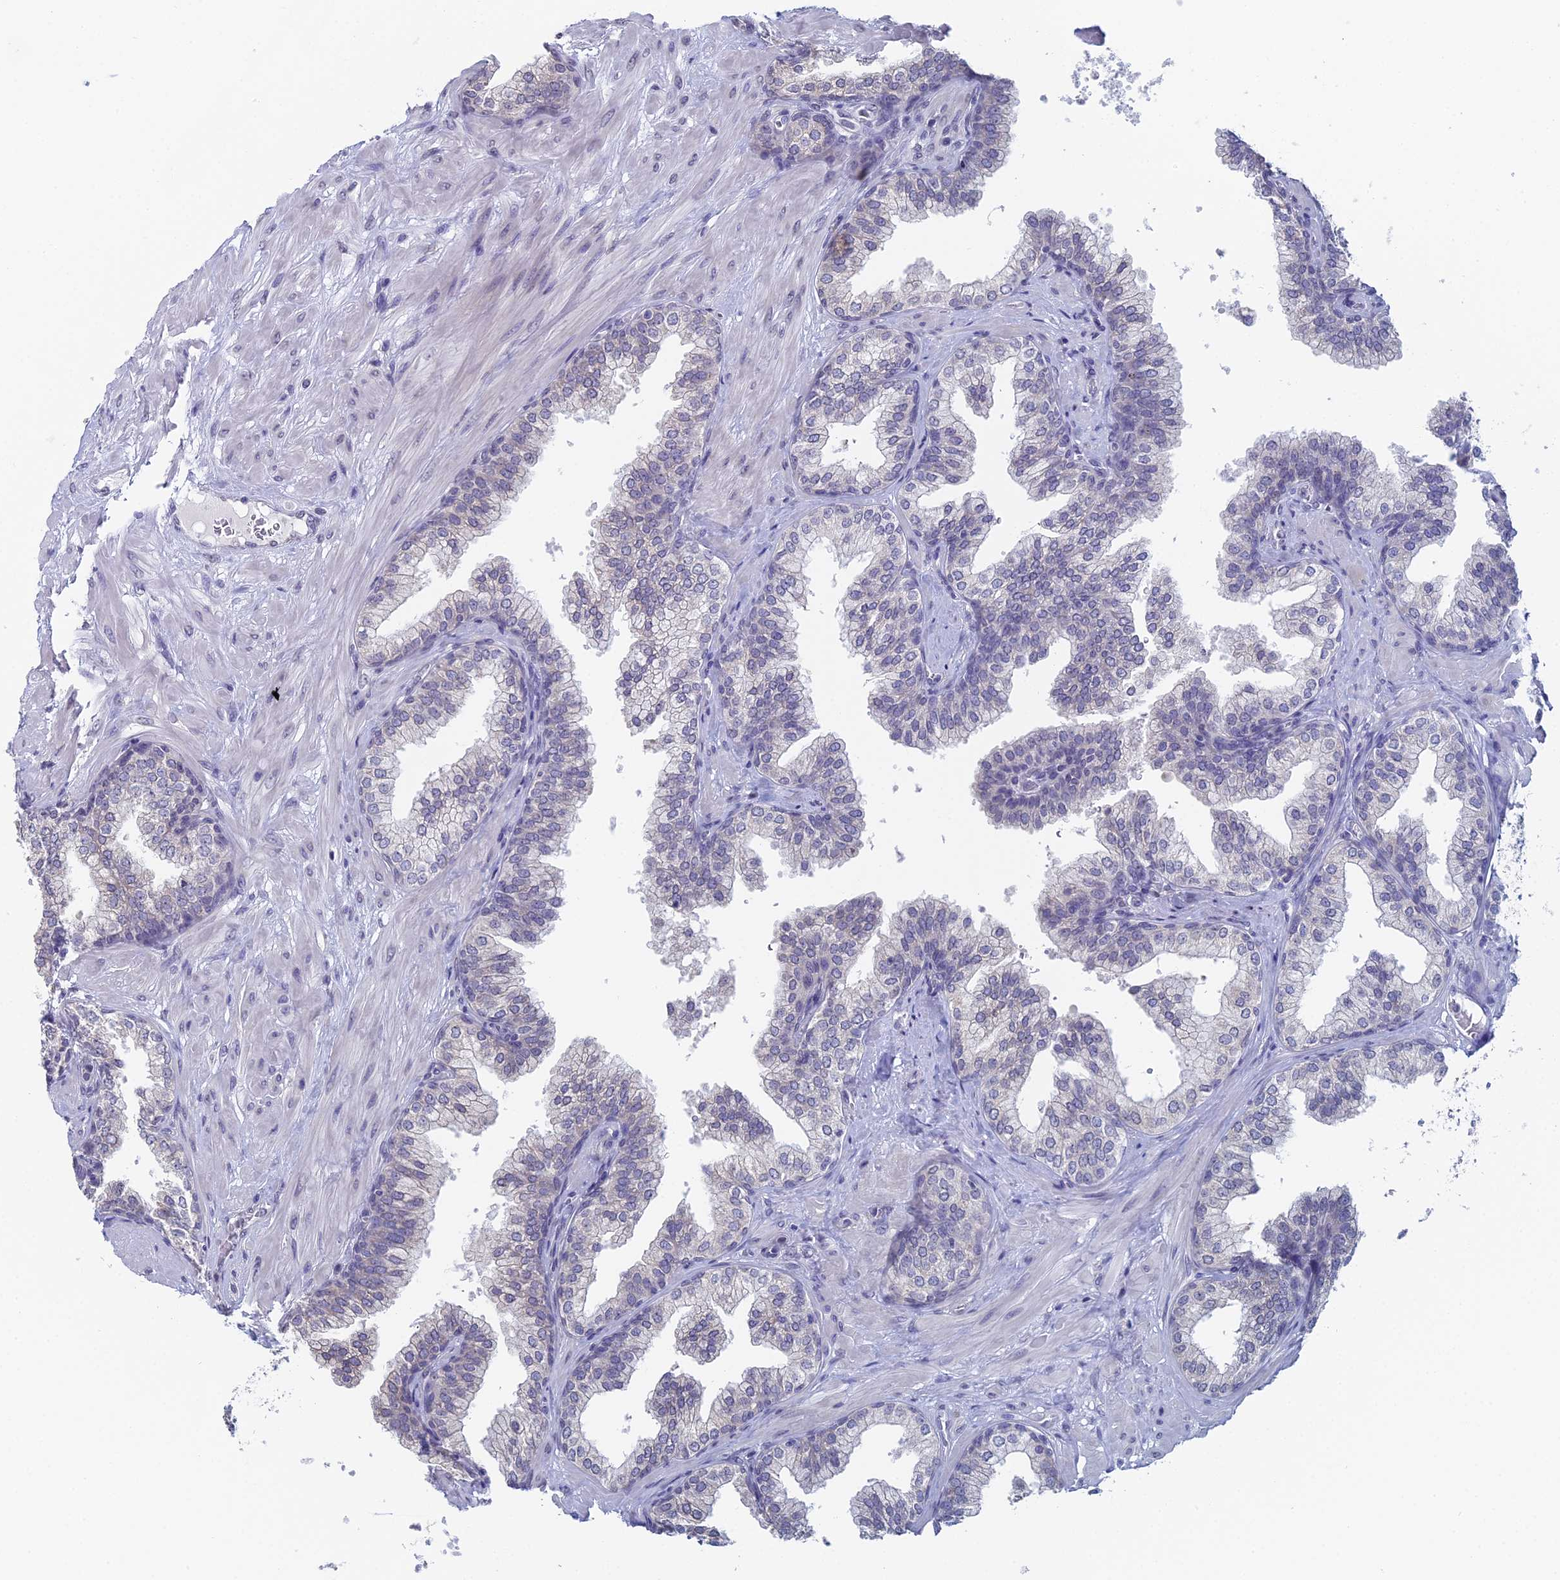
{"staining": {"intensity": "negative", "quantity": "none", "location": "none"}, "tissue": "prostate", "cell_type": "Glandular cells", "image_type": "normal", "snomed": [{"axis": "morphology", "description": "Normal tissue, NOS"}, {"axis": "topography", "description": "Prostate"}], "caption": "Prostate was stained to show a protein in brown. There is no significant expression in glandular cells. (Brightfield microscopy of DAB (3,3'-diaminobenzidine) immunohistochemistry at high magnification).", "gene": "PRR22", "patient": {"sex": "male", "age": 60}}